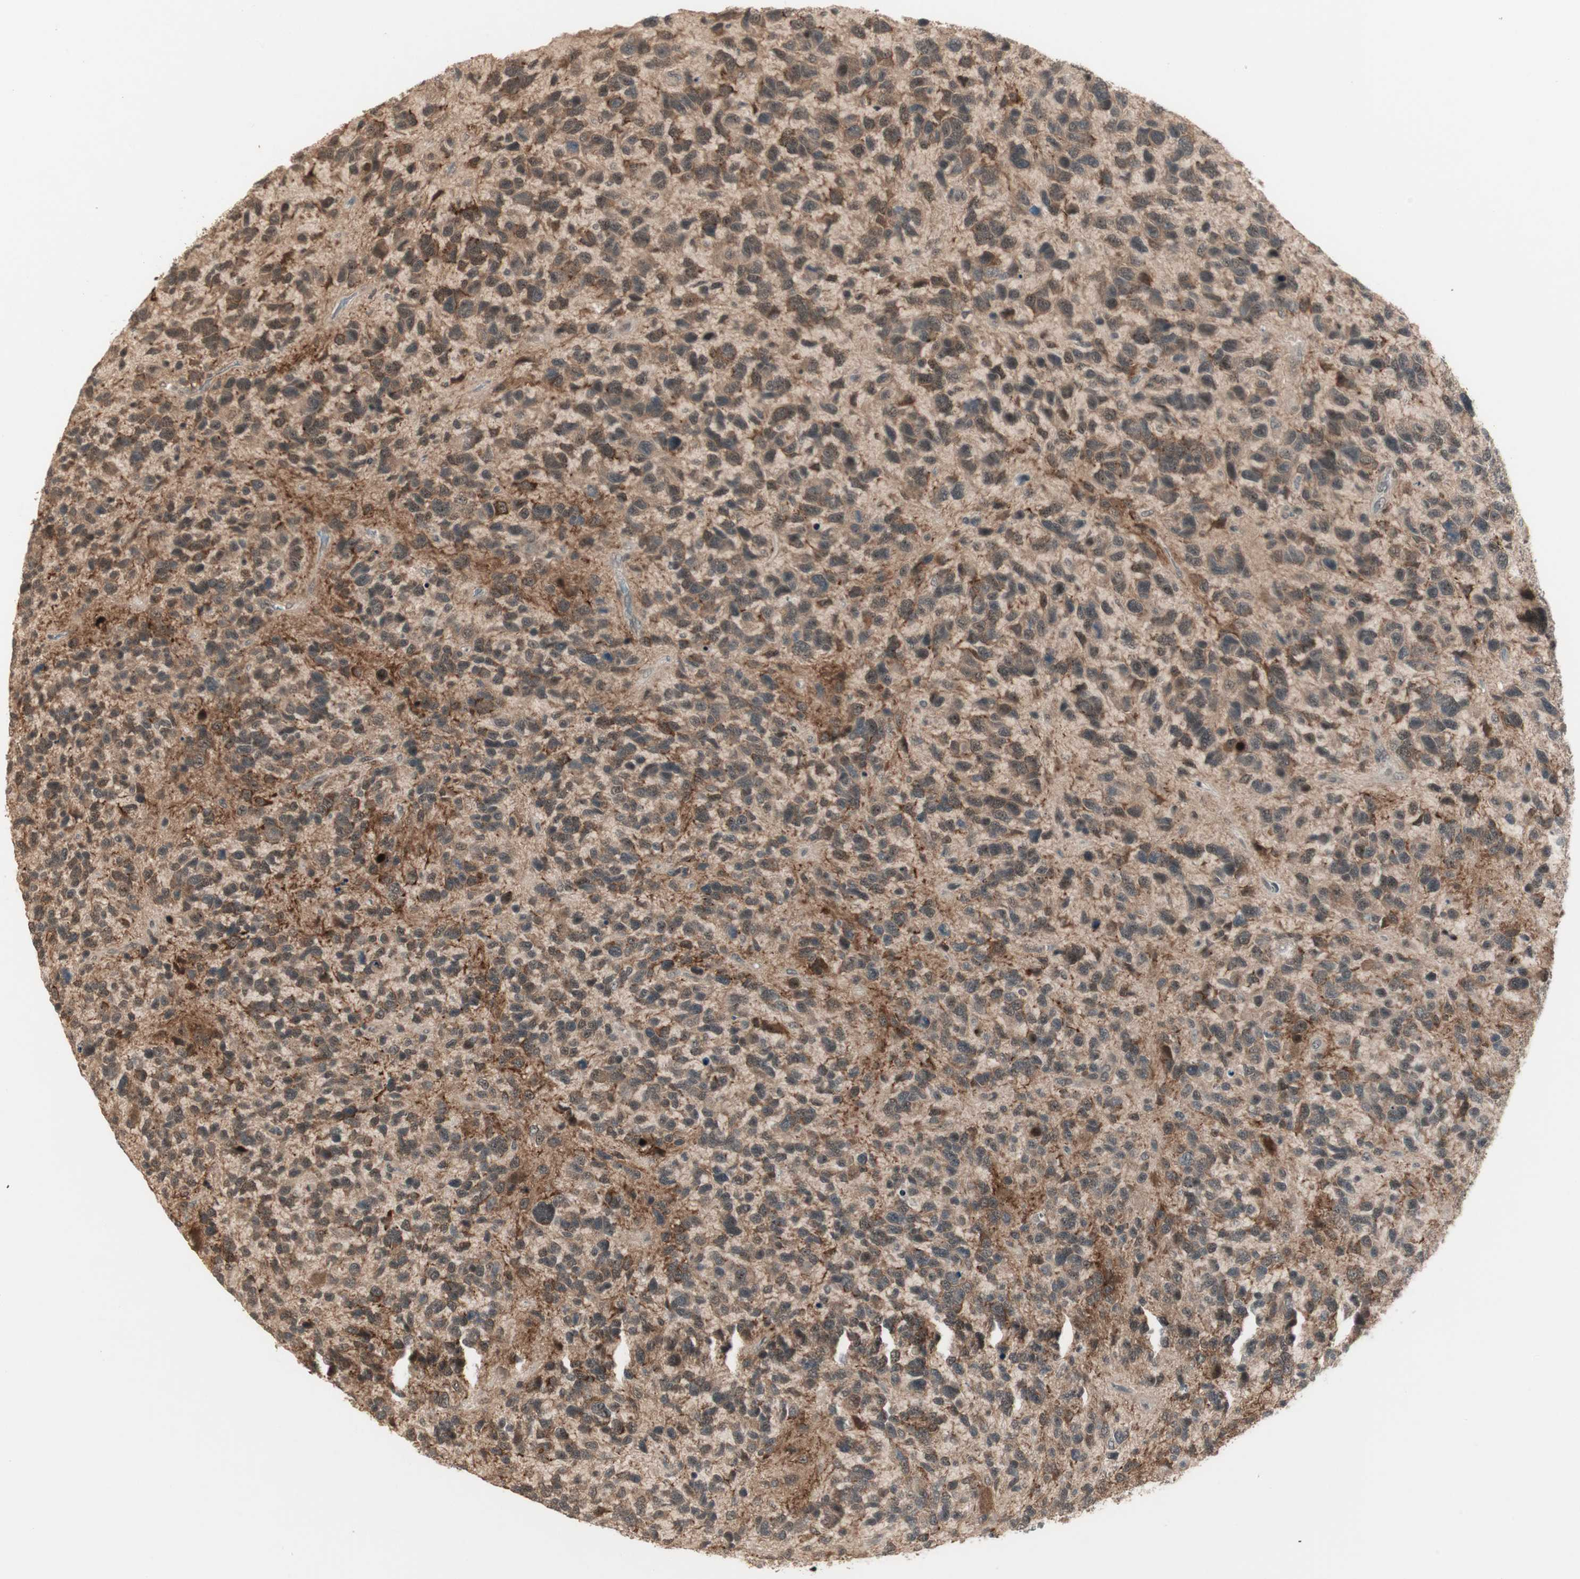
{"staining": {"intensity": "moderate", "quantity": ">75%", "location": "cytoplasmic/membranous,nuclear"}, "tissue": "glioma", "cell_type": "Tumor cells", "image_type": "cancer", "snomed": [{"axis": "morphology", "description": "Glioma, malignant, High grade"}, {"axis": "topography", "description": "Brain"}], "caption": "Protein staining of malignant high-grade glioma tissue displays moderate cytoplasmic/membranous and nuclear expression in about >75% of tumor cells. The staining was performed using DAB (3,3'-diaminobenzidine) to visualize the protein expression in brown, while the nuclei were stained in blue with hematoxylin (Magnification: 20x).", "gene": "ZSCAN31", "patient": {"sex": "female", "age": 58}}